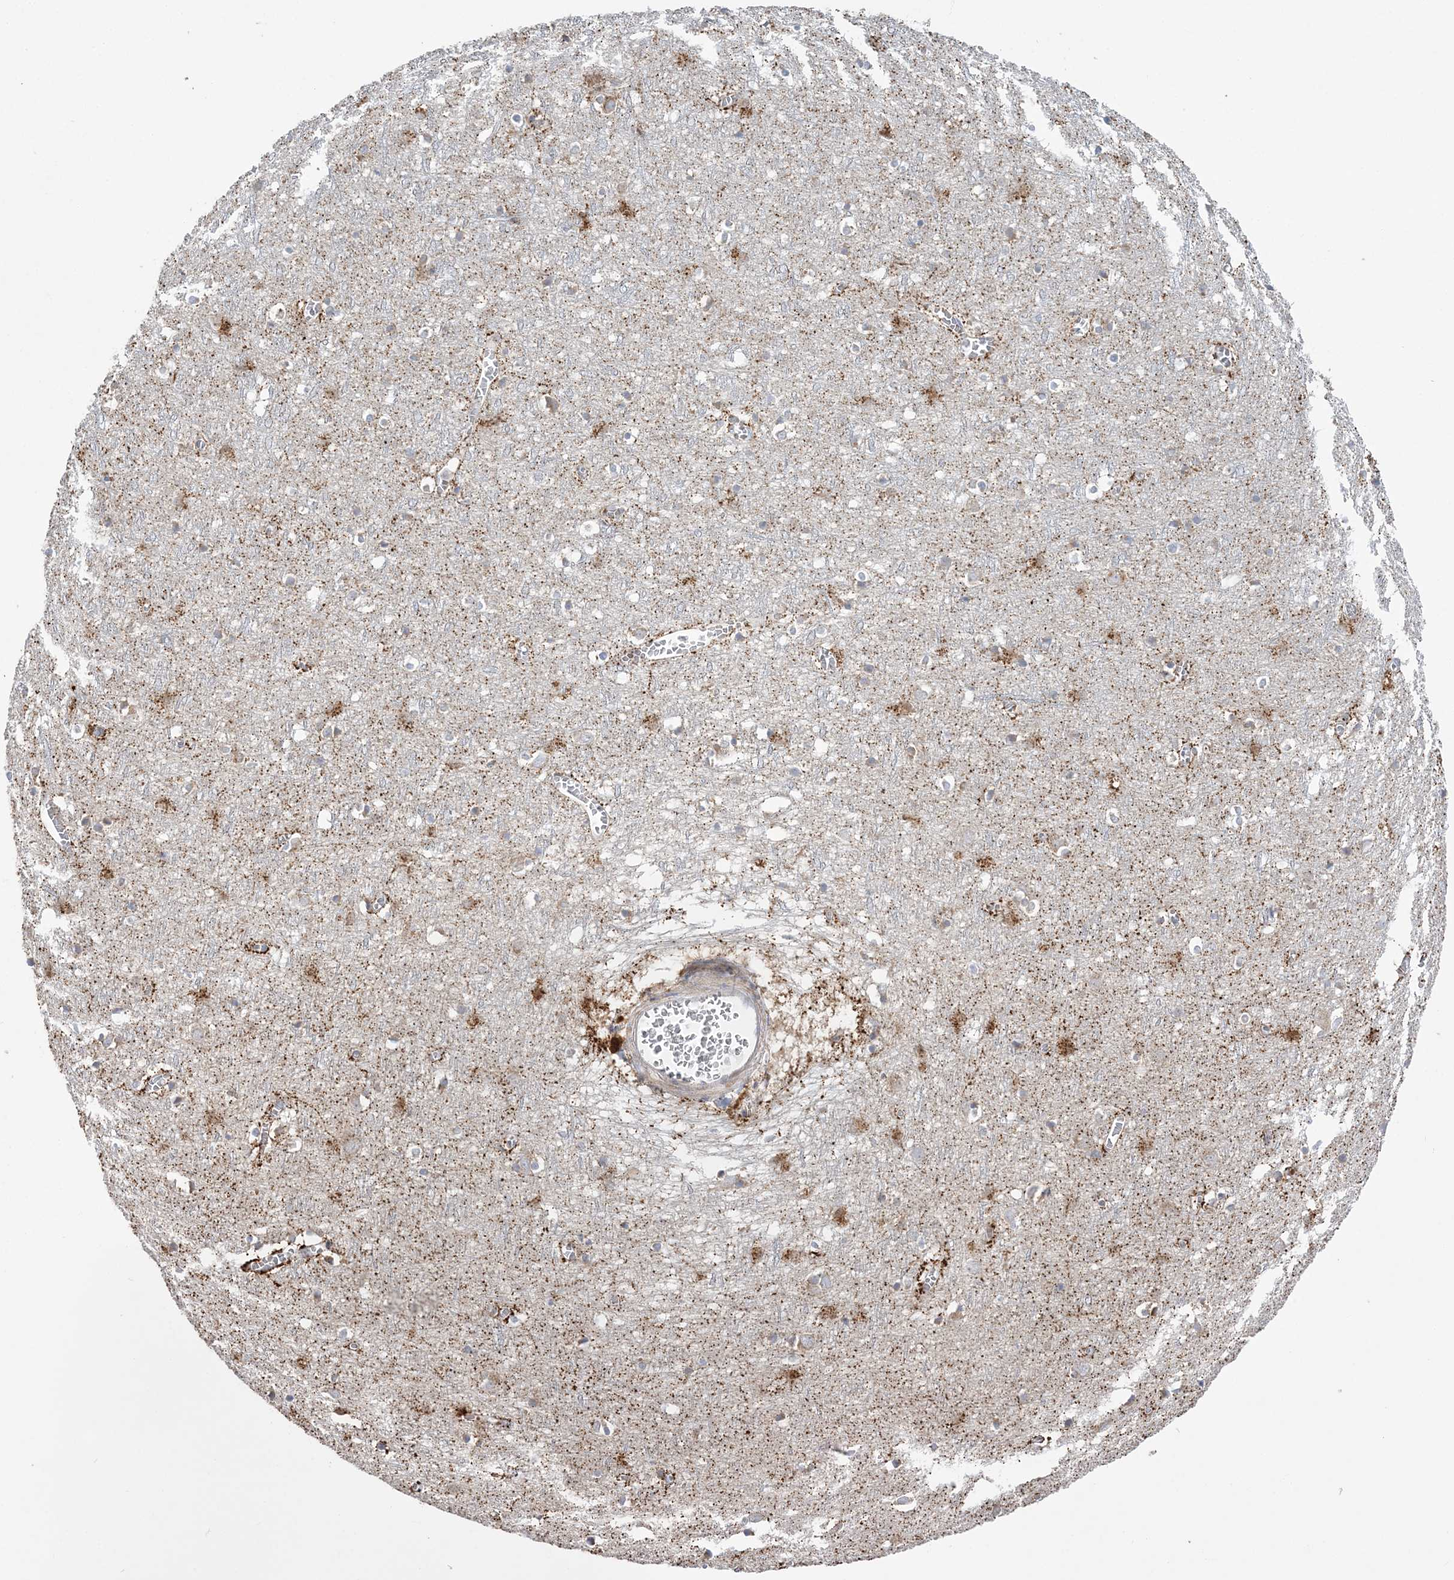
{"staining": {"intensity": "weak", "quantity": "25%-75%", "location": "cytoplasmic/membranous"}, "tissue": "cerebral cortex", "cell_type": "Endothelial cells", "image_type": "normal", "snomed": [{"axis": "morphology", "description": "Normal tissue, NOS"}, {"axis": "topography", "description": "Cerebral cortex"}], "caption": "Normal cerebral cortex was stained to show a protein in brown. There is low levels of weak cytoplasmic/membranous expression in approximately 25%-75% of endothelial cells.", "gene": "MMADHC", "patient": {"sex": "female", "age": 64}}